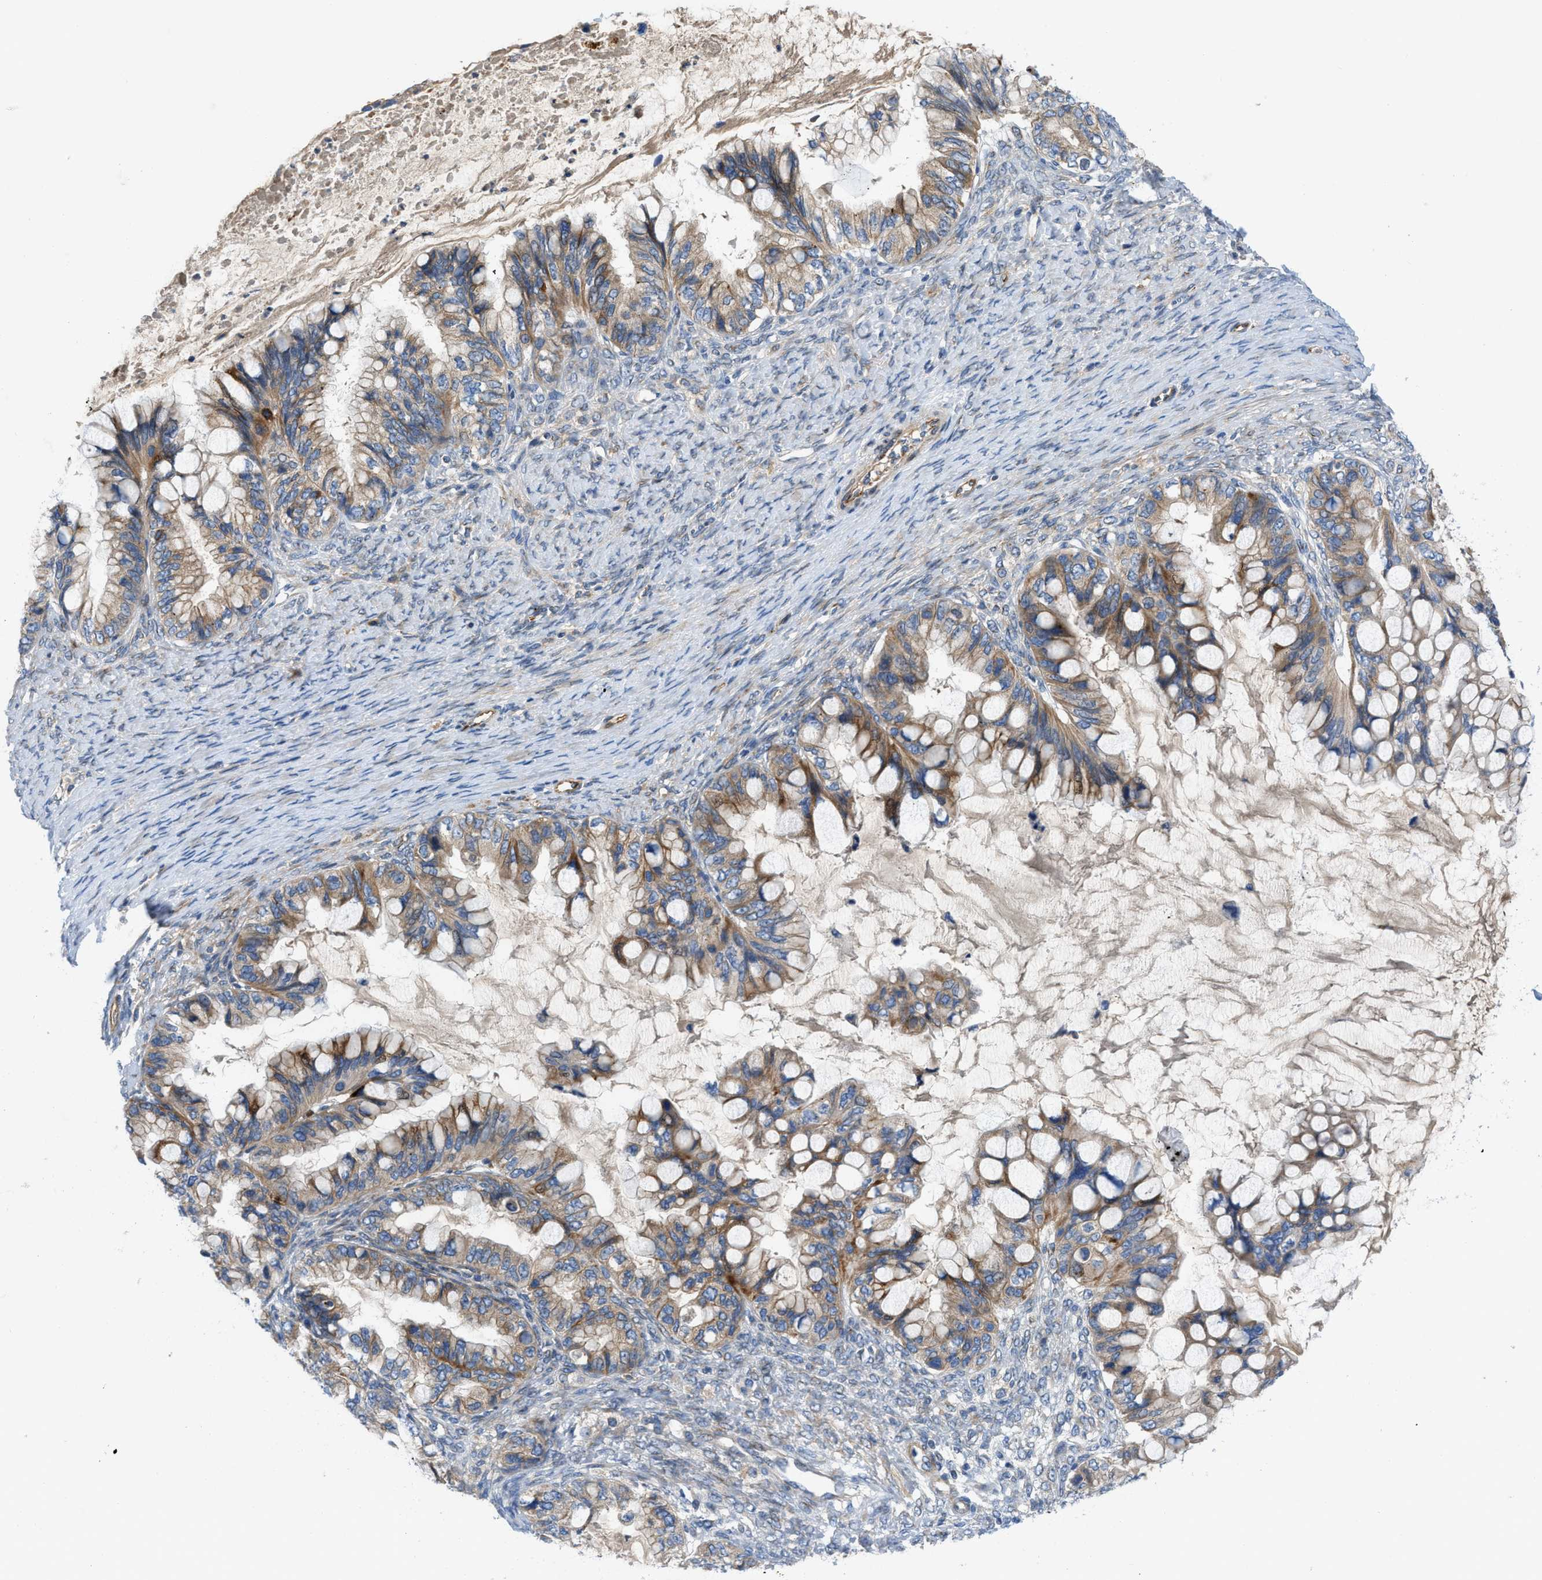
{"staining": {"intensity": "moderate", "quantity": ">75%", "location": "cytoplasmic/membranous"}, "tissue": "ovarian cancer", "cell_type": "Tumor cells", "image_type": "cancer", "snomed": [{"axis": "morphology", "description": "Cystadenocarcinoma, mucinous, NOS"}, {"axis": "topography", "description": "Ovary"}], "caption": "Human ovarian cancer (mucinous cystadenocarcinoma) stained with a protein marker demonstrates moderate staining in tumor cells.", "gene": "TMEM248", "patient": {"sex": "female", "age": 80}}